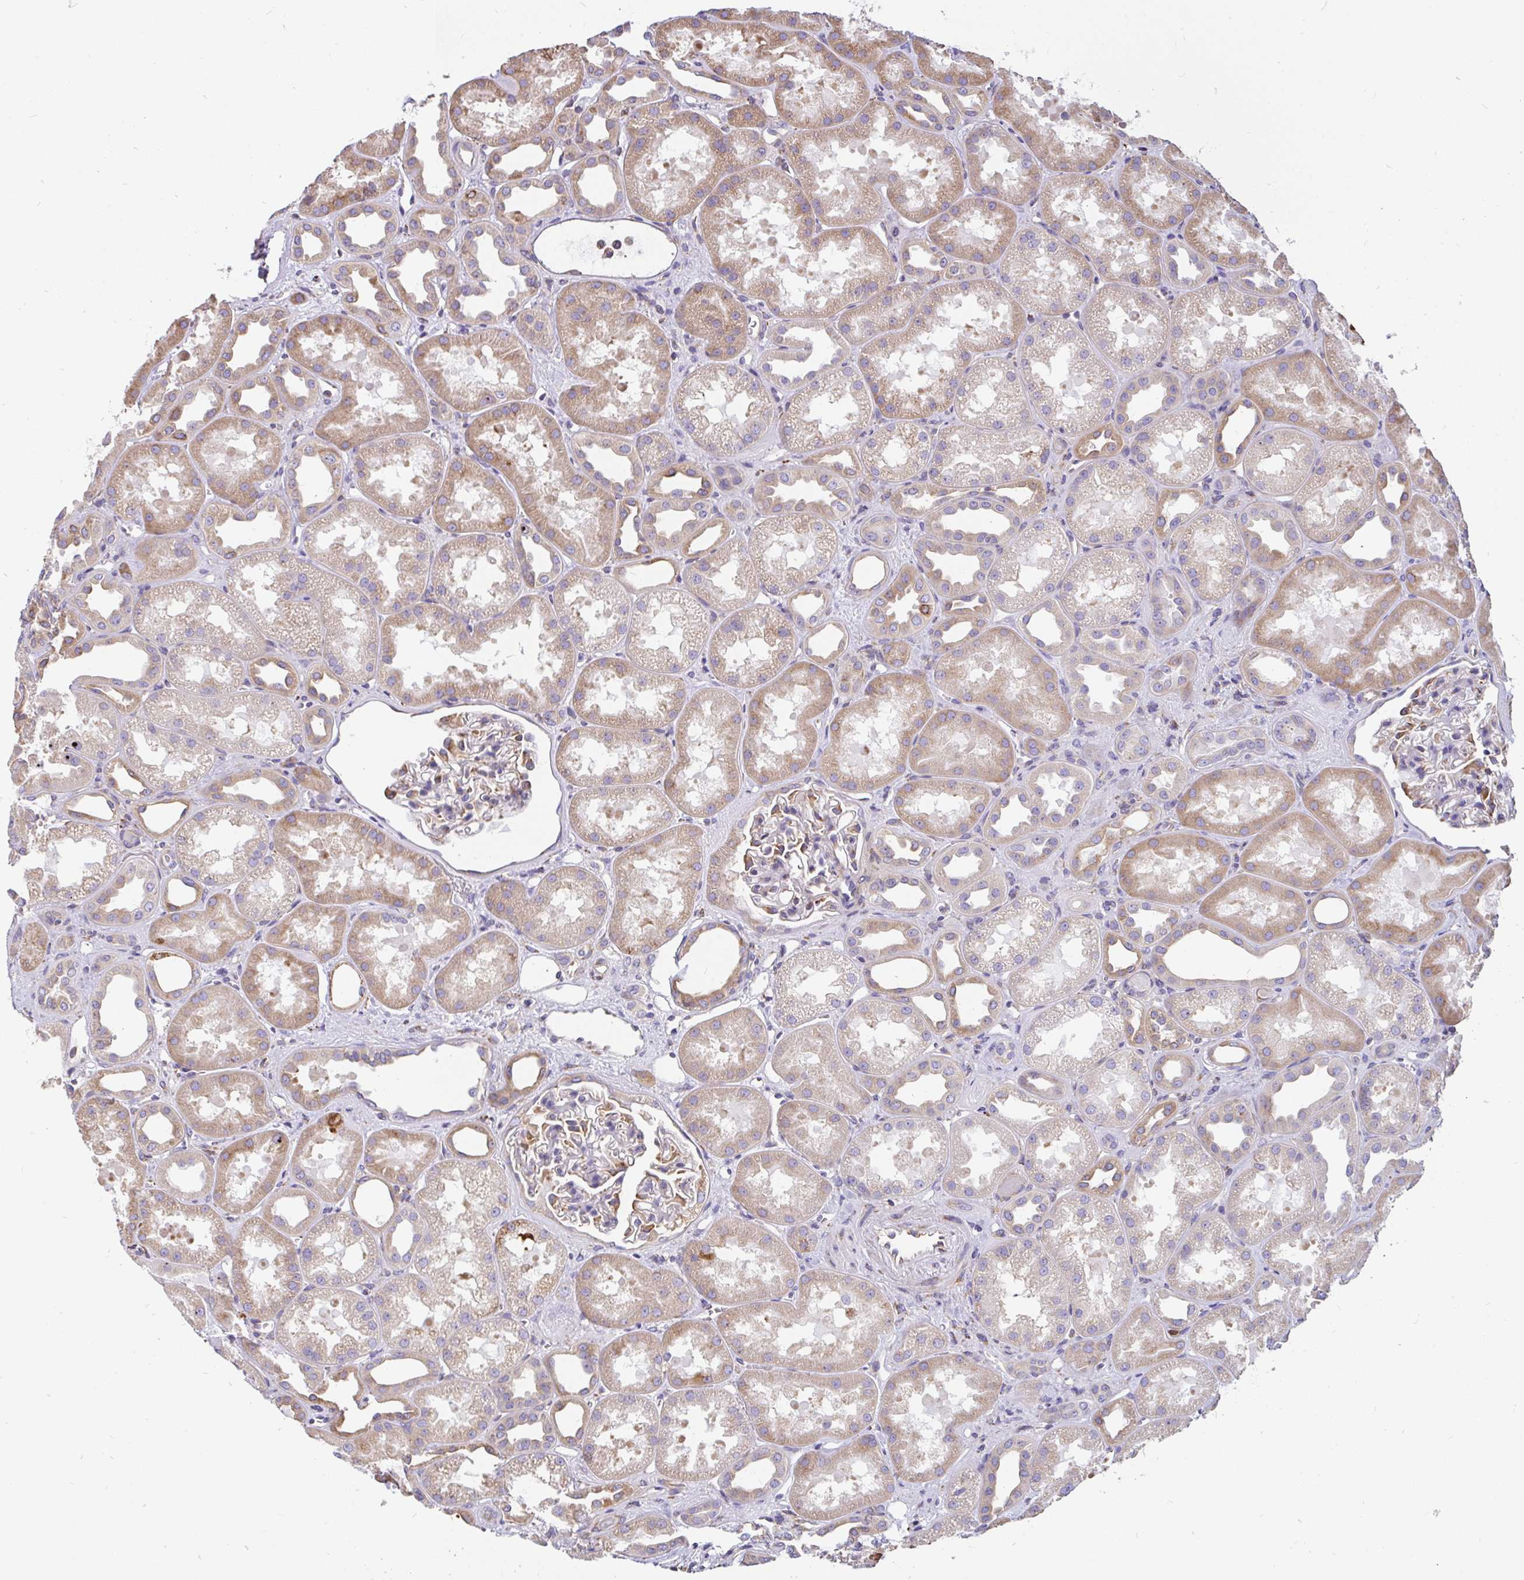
{"staining": {"intensity": "moderate", "quantity": "<25%", "location": "cytoplasmic/membranous"}, "tissue": "kidney", "cell_type": "Cells in glomeruli", "image_type": "normal", "snomed": [{"axis": "morphology", "description": "Normal tissue, NOS"}, {"axis": "topography", "description": "Kidney"}], "caption": "Immunohistochemical staining of normal kidney shows moderate cytoplasmic/membranous protein expression in approximately <25% of cells in glomeruli. The protein is shown in brown color, while the nuclei are stained blue.", "gene": "EML5", "patient": {"sex": "male", "age": 61}}